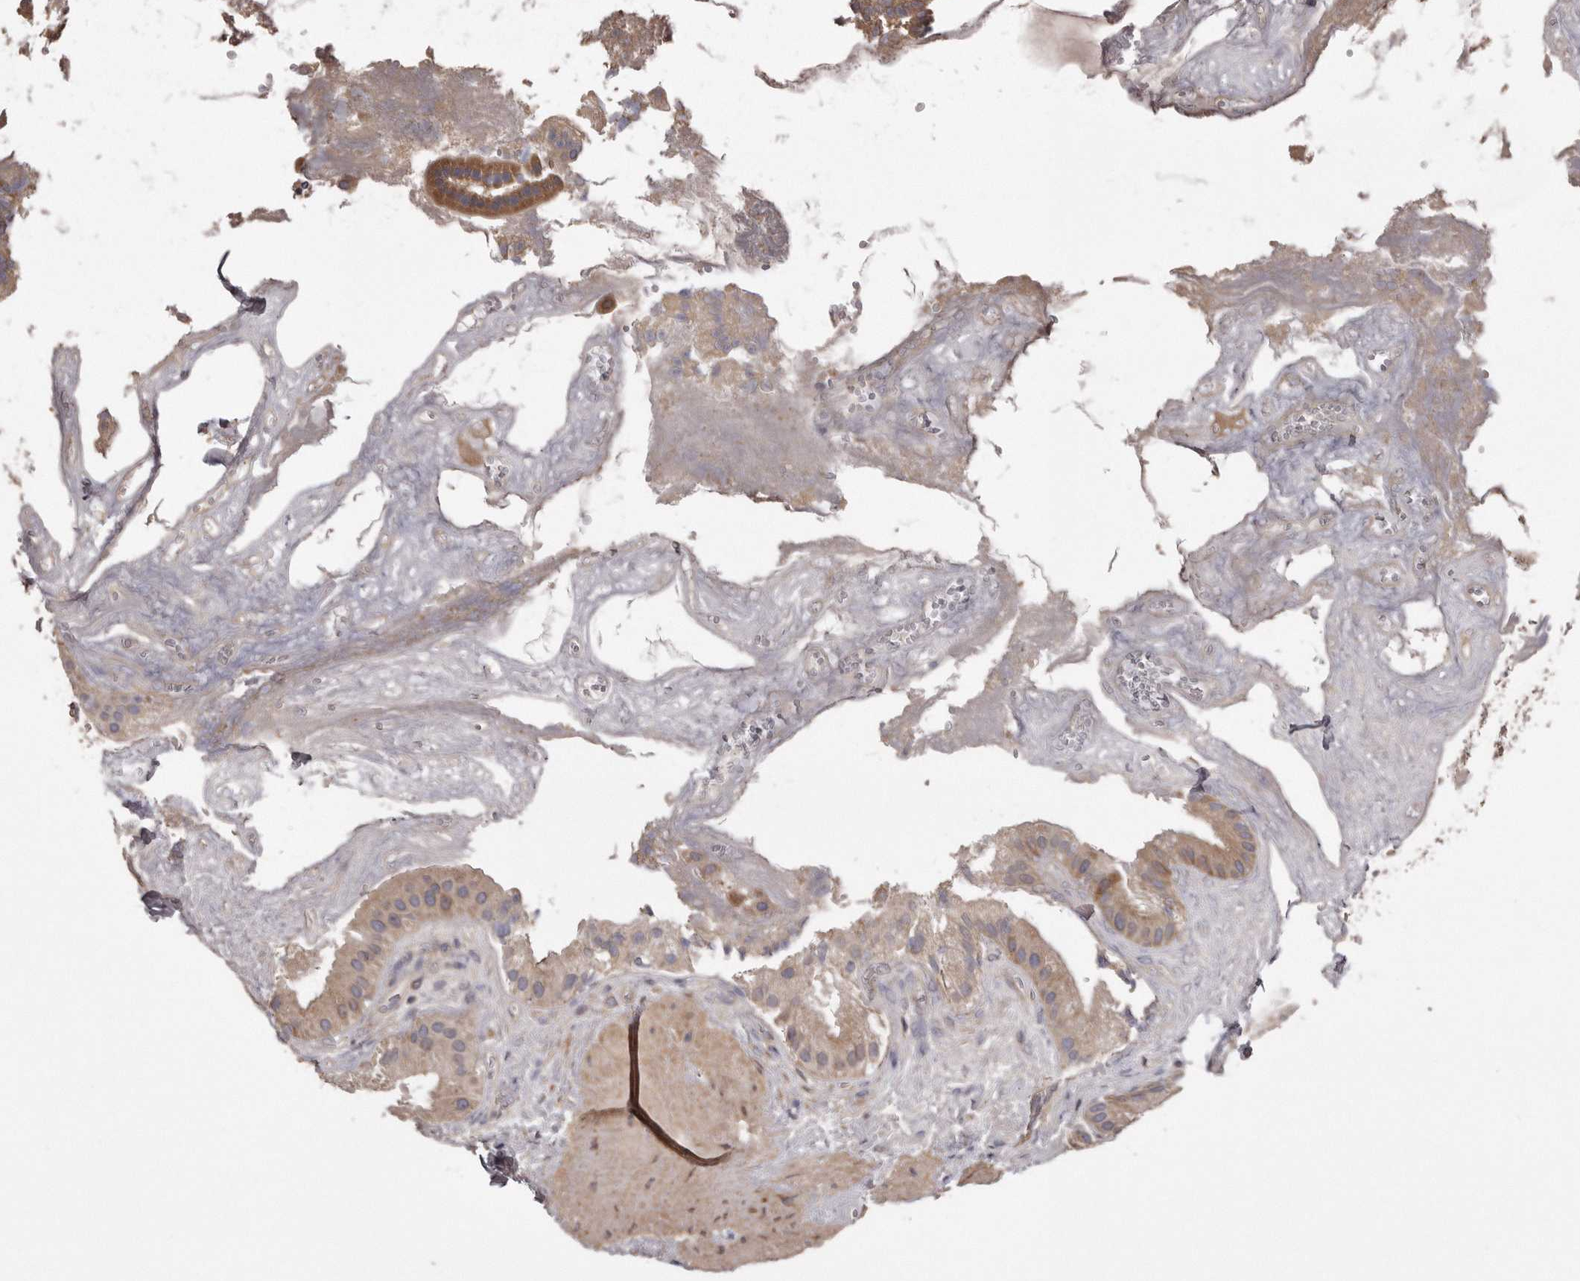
{"staining": {"intensity": "moderate", "quantity": ">75%", "location": "cytoplasmic/membranous"}, "tissue": "gallbladder", "cell_type": "Glandular cells", "image_type": "normal", "snomed": [{"axis": "morphology", "description": "Normal tissue, NOS"}, {"axis": "topography", "description": "Gallbladder"}], "caption": "IHC of unremarkable human gallbladder shows medium levels of moderate cytoplasmic/membranous expression in about >75% of glandular cells.", "gene": "ARMCX1", "patient": {"sex": "male", "age": 55}}